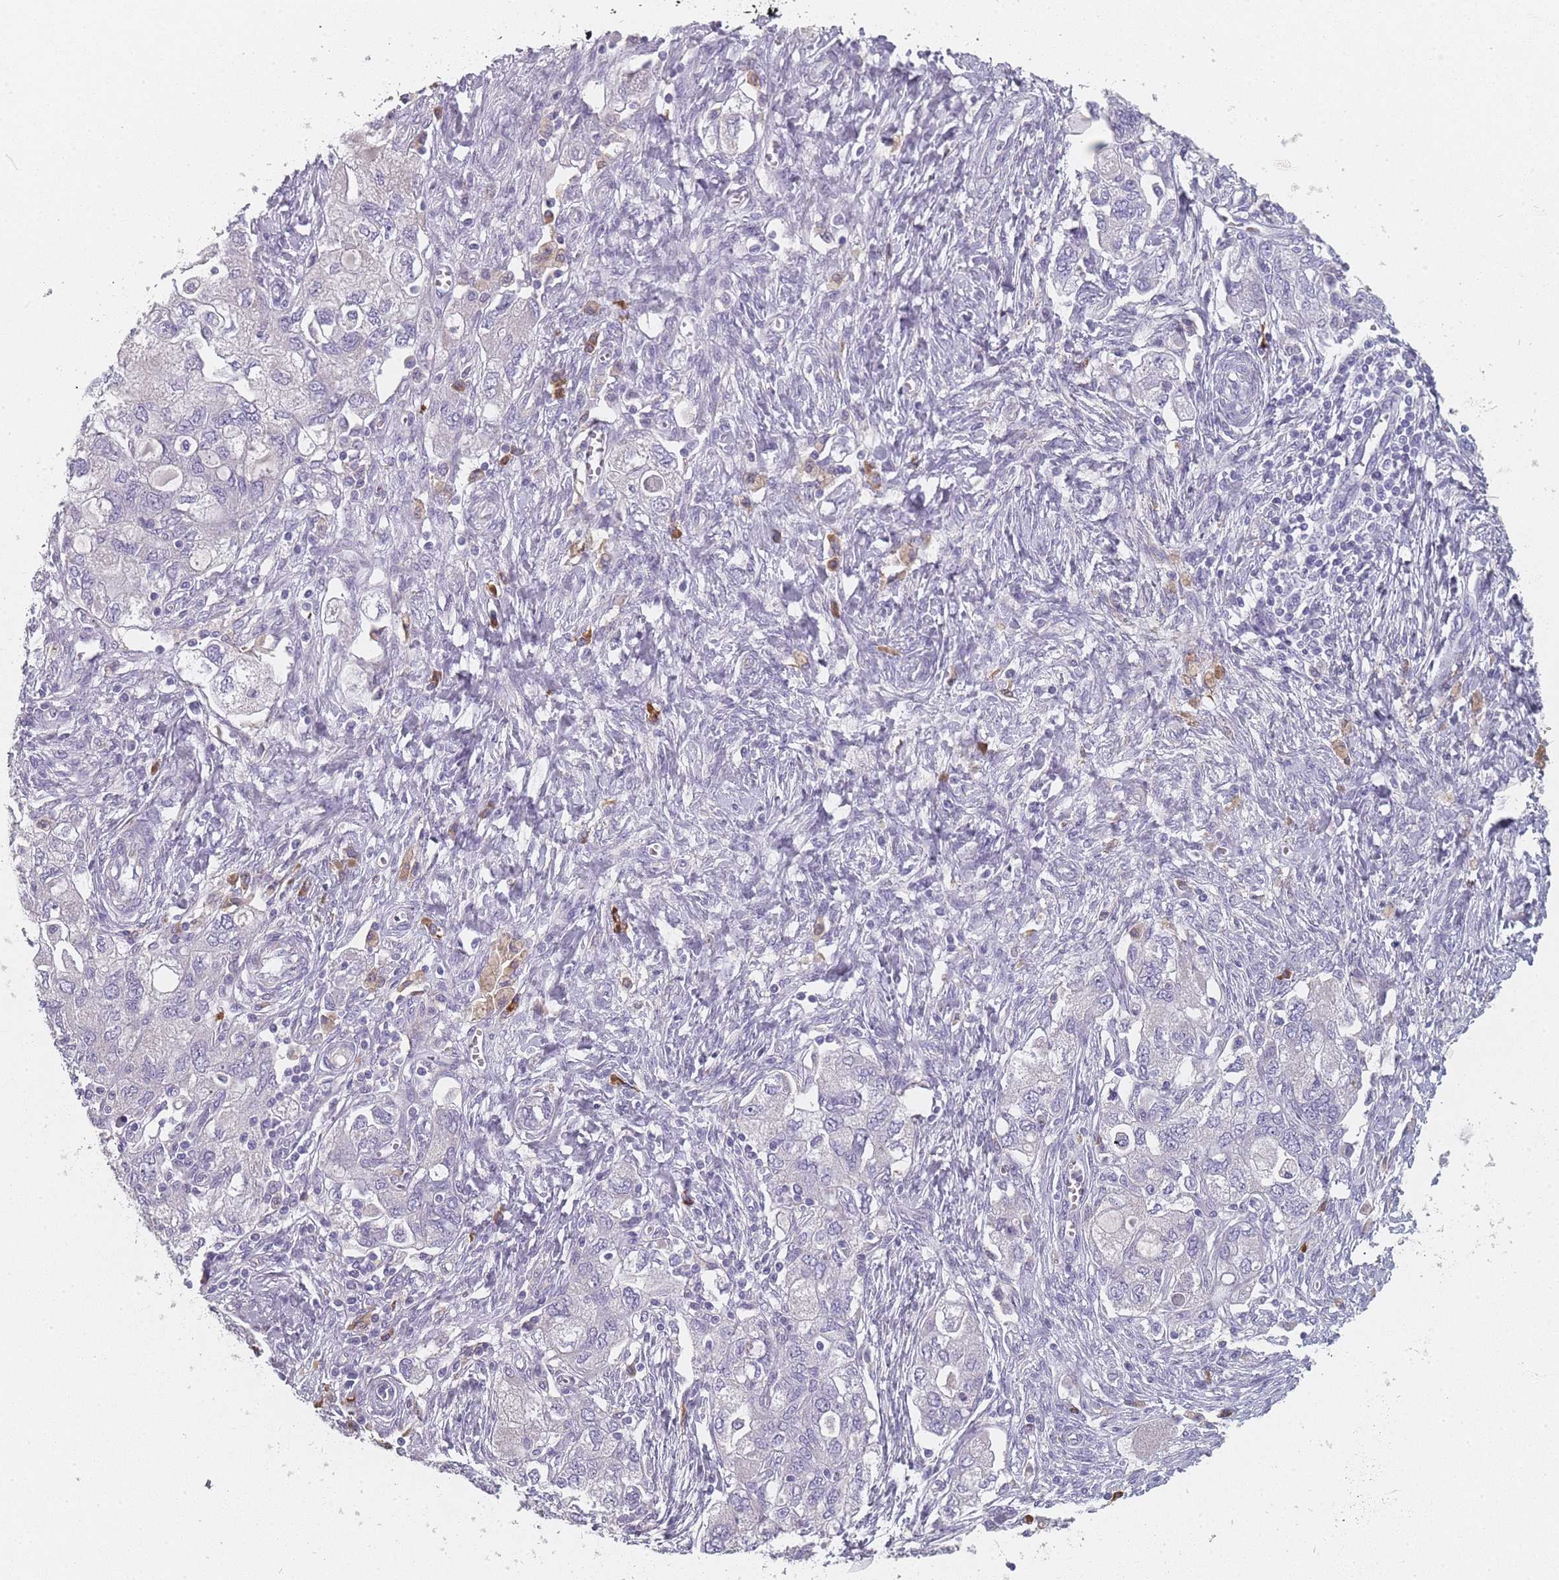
{"staining": {"intensity": "negative", "quantity": "none", "location": "none"}, "tissue": "ovarian cancer", "cell_type": "Tumor cells", "image_type": "cancer", "snomed": [{"axis": "morphology", "description": "Carcinoma, NOS"}, {"axis": "morphology", "description": "Cystadenocarcinoma, serous, NOS"}, {"axis": "topography", "description": "Ovary"}], "caption": "DAB immunohistochemical staining of human ovarian serous cystadenocarcinoma displays no significant expression in tumor cells.", "gene": "SLC35E4", "patient": {"sex": "female", "age": 69}}